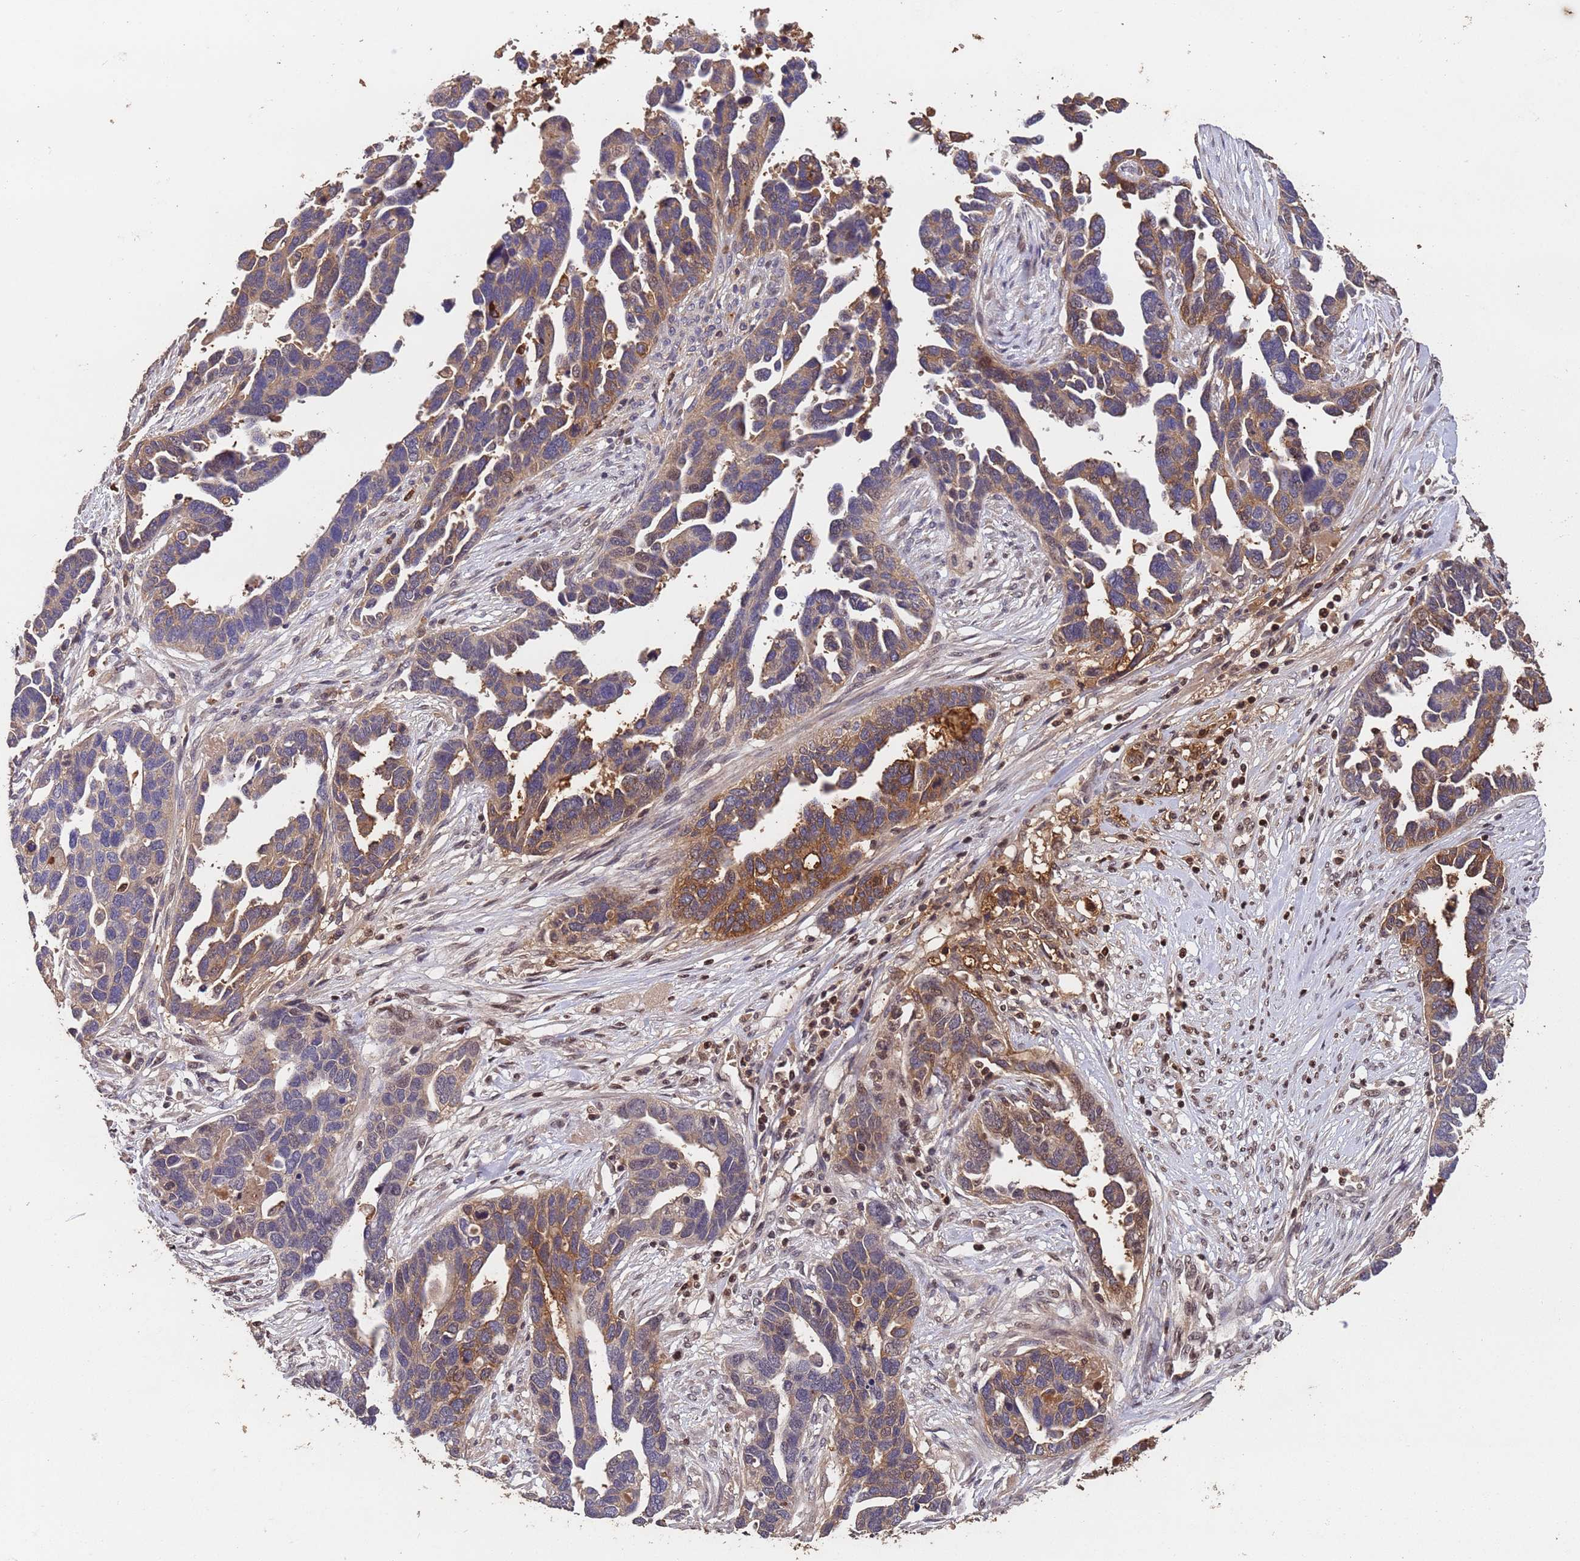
{"staining": {"intensity": "moderate", "quantity": "25%-75%", "location": "cytoplasmic/membranous"}, "tissue": "ovarian cancer", "cell_type": "Tumor cells", "image_type": "cancer", "snomed": [{"axis": "morphology", "description": "Cystadenocarcinoma, serous, NOS"}, {"axis": "topography", "description": "Ovary"}], "caption": "About 25%-75% of tumor cells in serous cystadenocarcinoma (ovarian) reveal moderate cytoplasmic/membranous protein expression as visualized by brown immunohistochemical staining.", "gene": "CCDC184", "patient": {"sex": "female", "age": 54}}